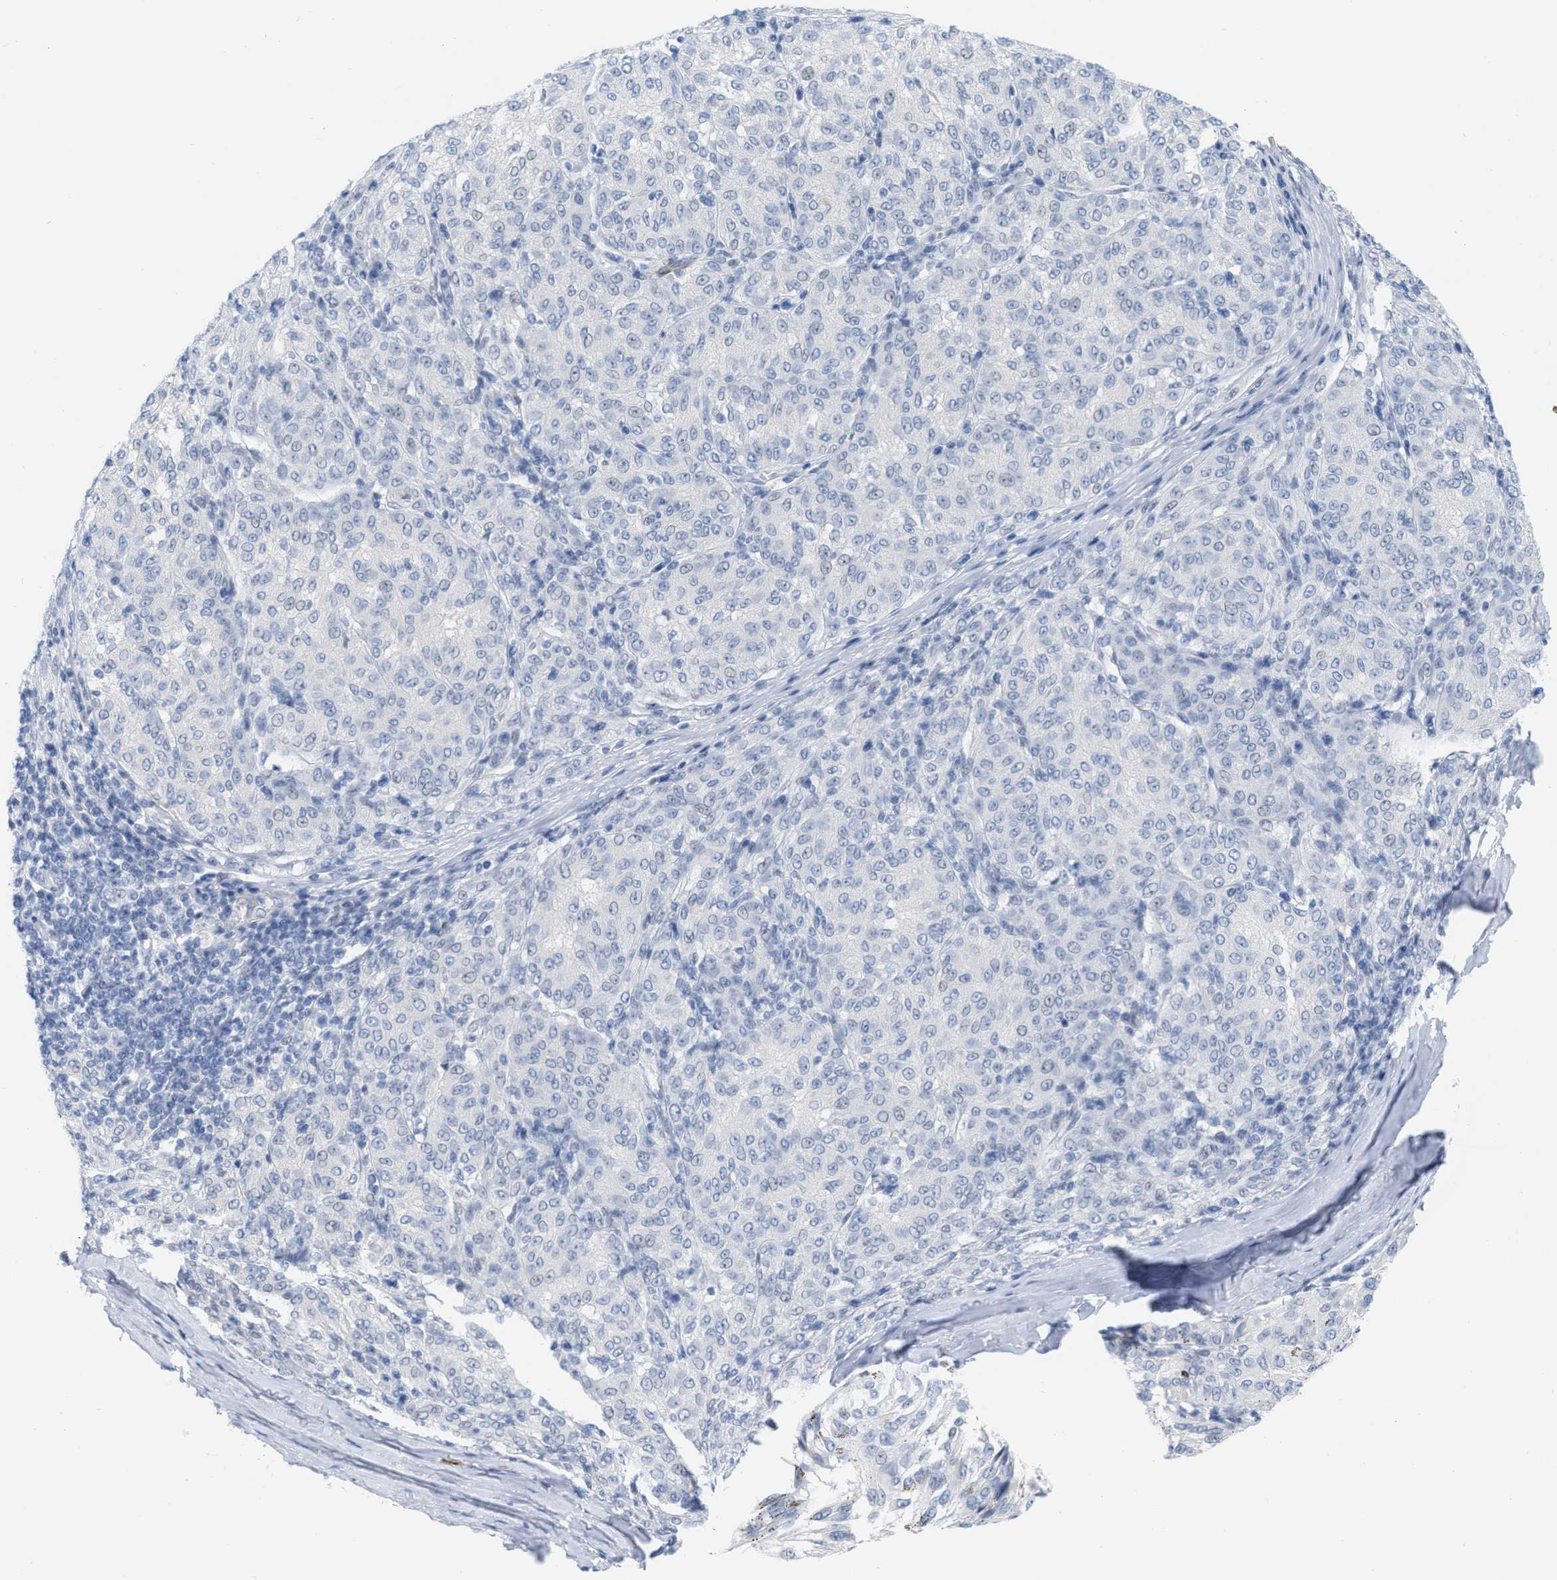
{"staining": {"intensity": "negative", "quantity": "none", "location": "none"}, "tissue": "melanoma", "cell_type": "Tumor cells", "image_type": "cancer", "snomed": [{"axis": "morphology", "description": "Malignant melanoma, NOS"}, {"axis": "topography", "description": "Skin"}], "caption": "Tumor cells are negative for protein expression in human melanoma.", "gene": "TAGLN", "patient": {"sex": "female", "age": 72}}